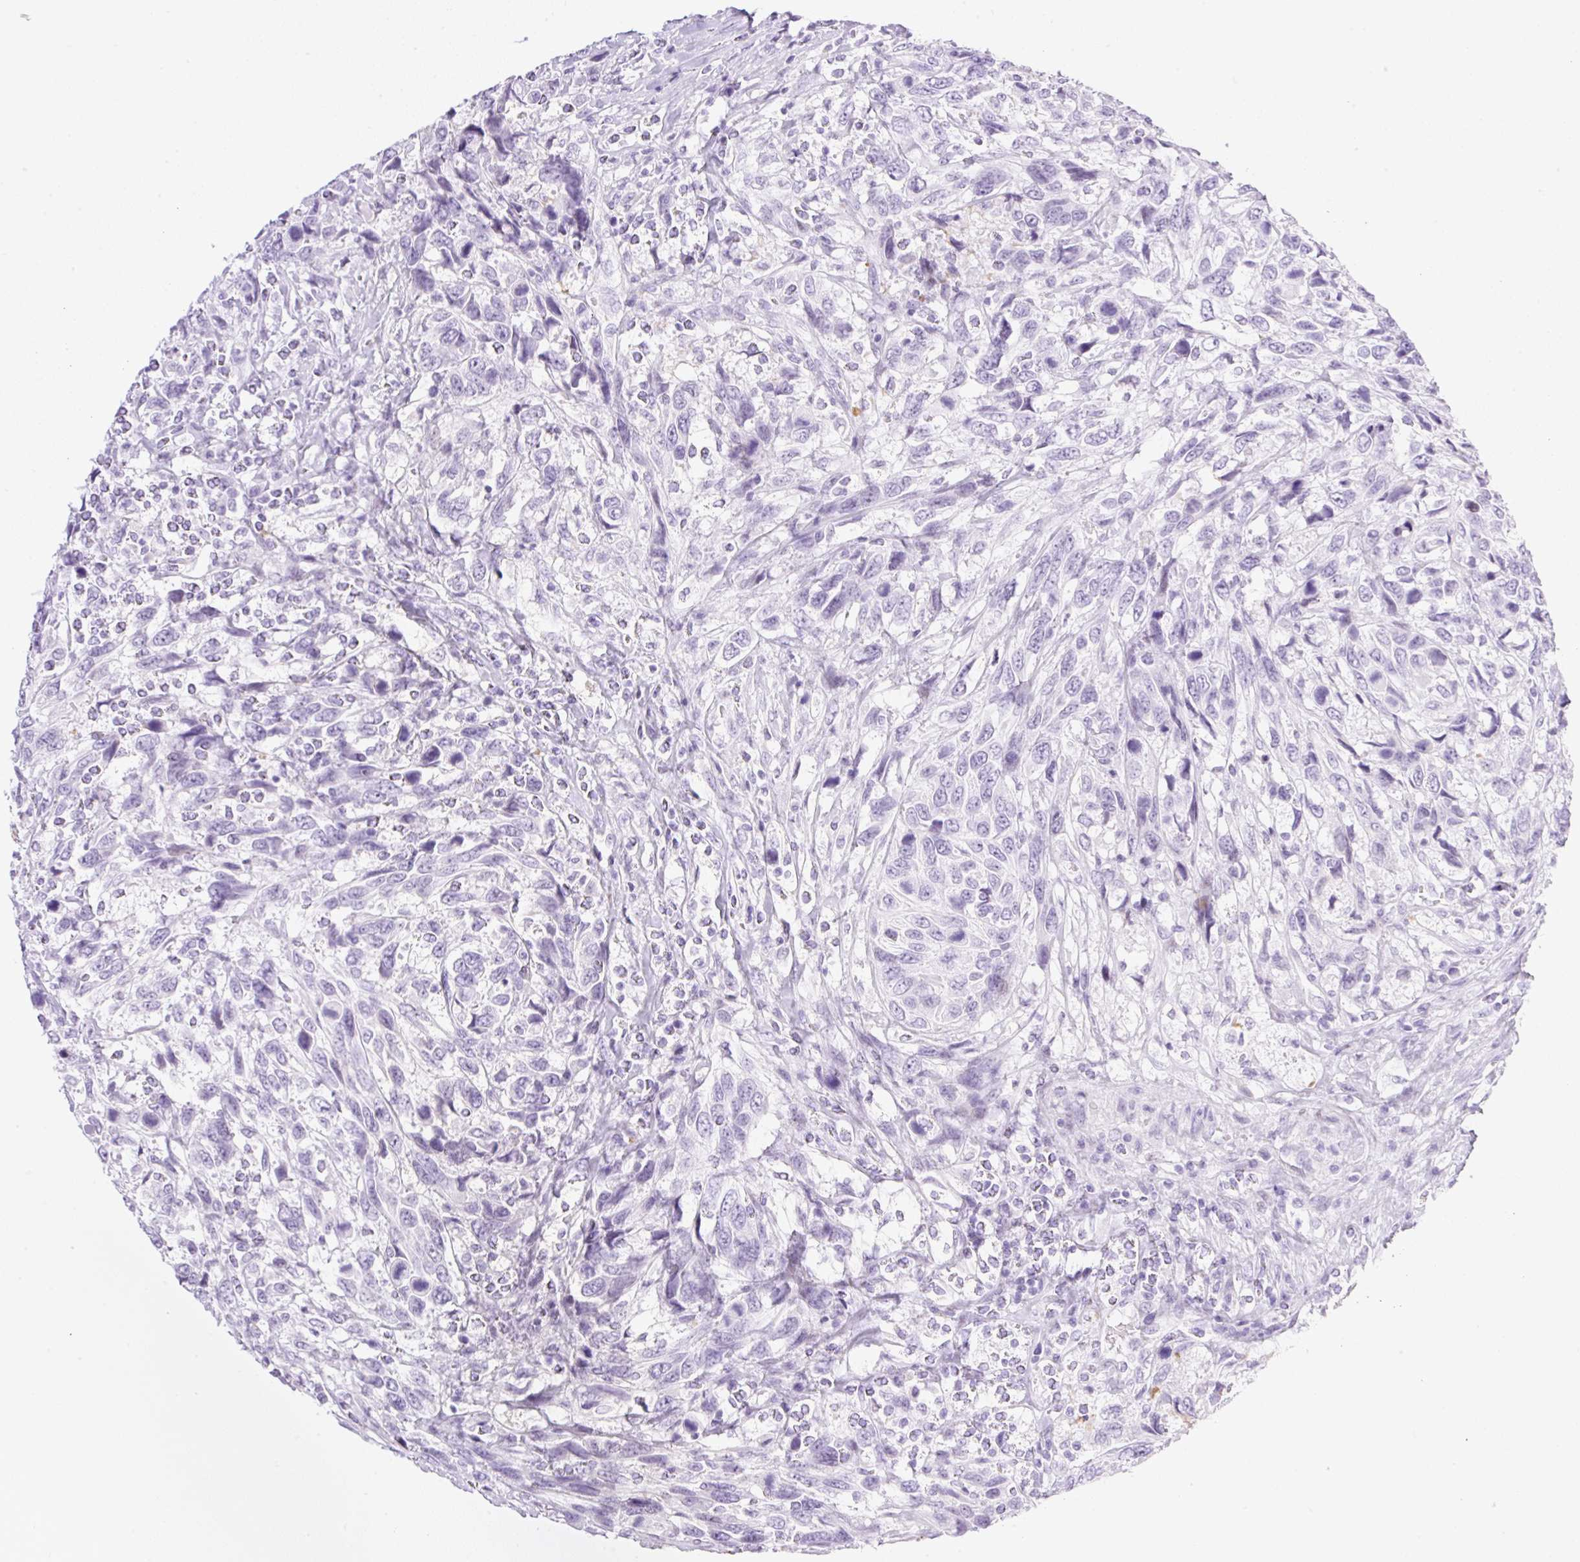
{"staining": {"intensity": "negative", "quantity": "none", "location": "none"}, "tissue": "urothelial cancer", "cell_type": "Tumor cells", "image_type": "cancer", "snomed": [{"axis": "morphology", "description": "Urothelial carcinoma, High grade"}, {"axis": "topography", "description": "Urinary bladder"}], "caption": "Urothelial cancer was stained to show a protein in brown. There is no significant expression in tumor cells.", "gene": "SPRR4", "patient": {"sex": "female", "age": 70}}